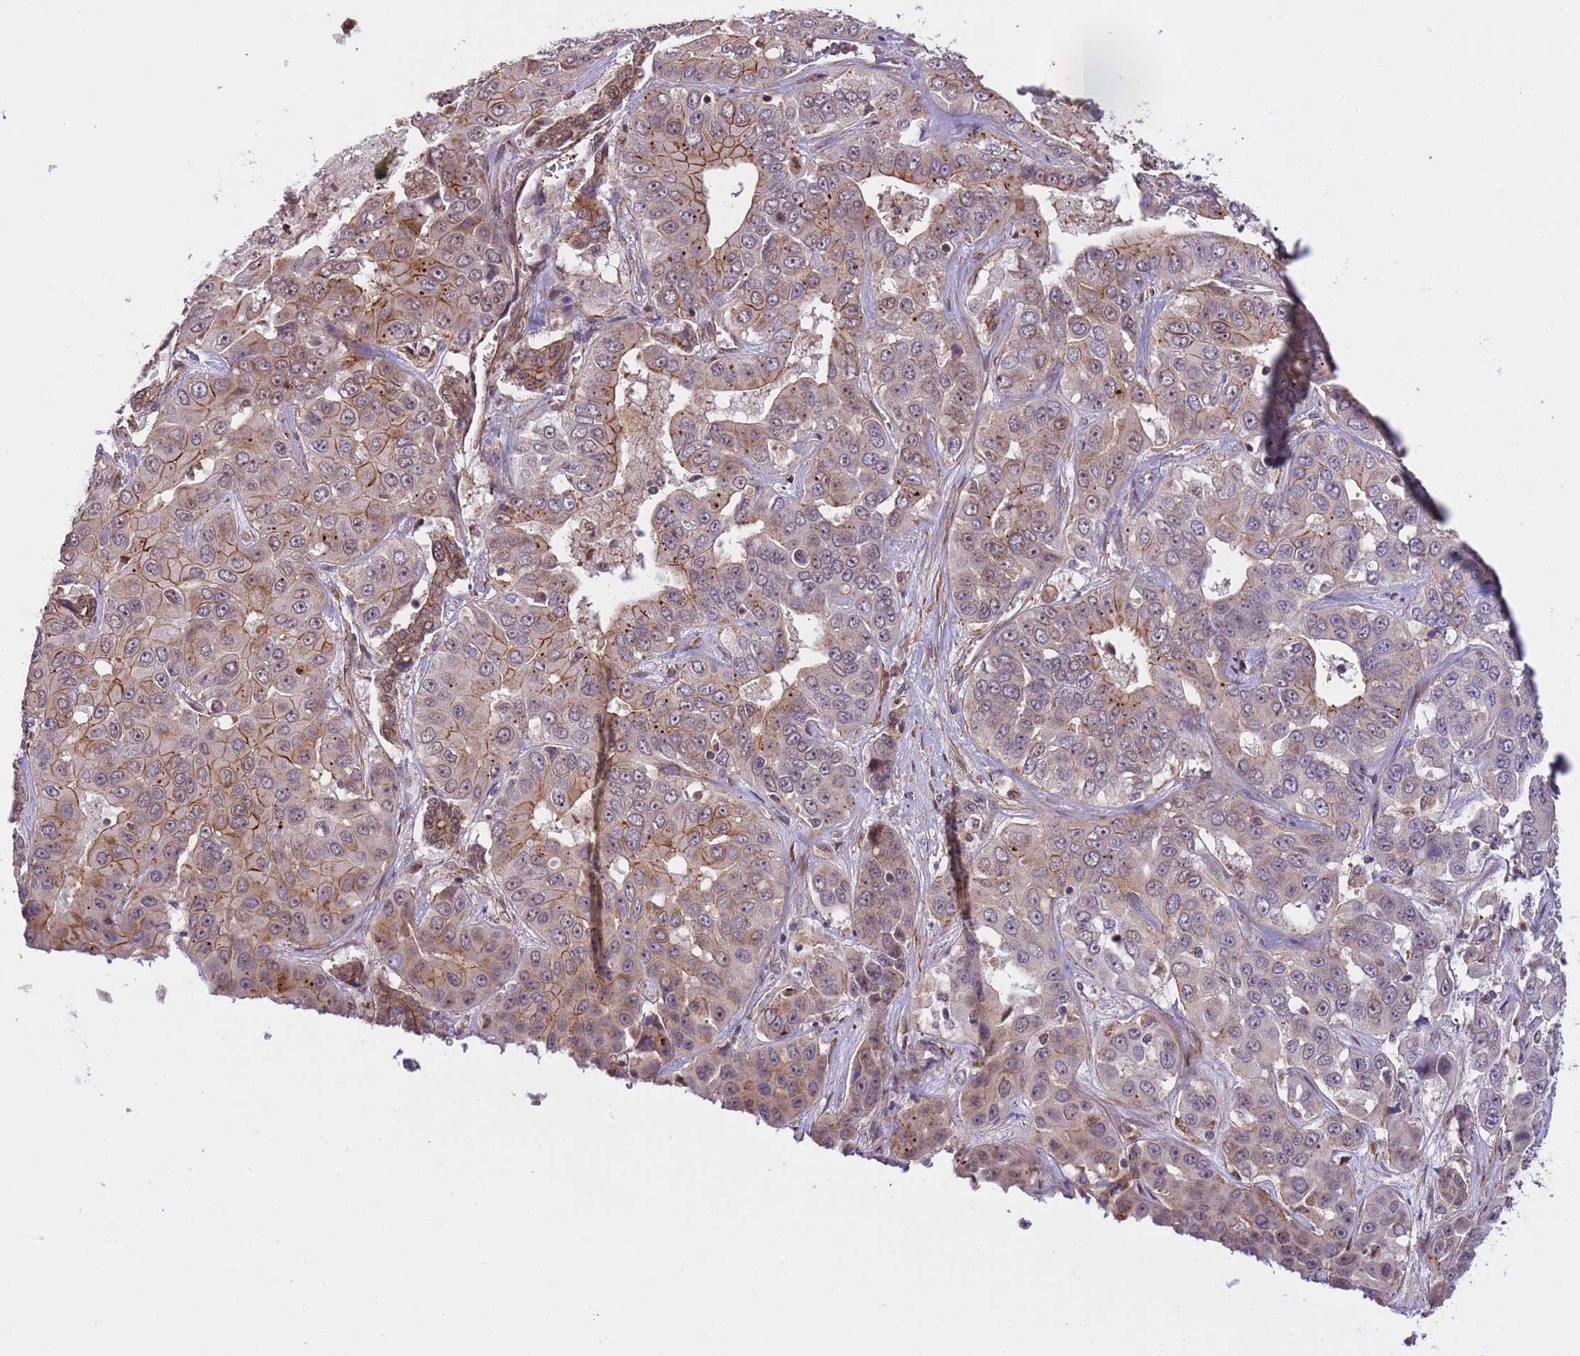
{"staining": {"intensity": "moderate", "quantity": "<25%", "location": "cytoplasmic/membranous"}, "tissue": "liver cancer", "cell_type": "Tumor cells", "image_type": "cancer", "snomed": [{"axis": "morphology", "description": "Cholangiocarcinoma"}, {"axis": "topography", "description": "Liver"}], "caption": "IHC of human liver cholangiocarcinoma exhibits low levels of moderate cytoplasmic/membranous expression in approximately <25% of tumor cells.", "gene": "EMC2", "patient": {"sex": "female", "age": 52}}